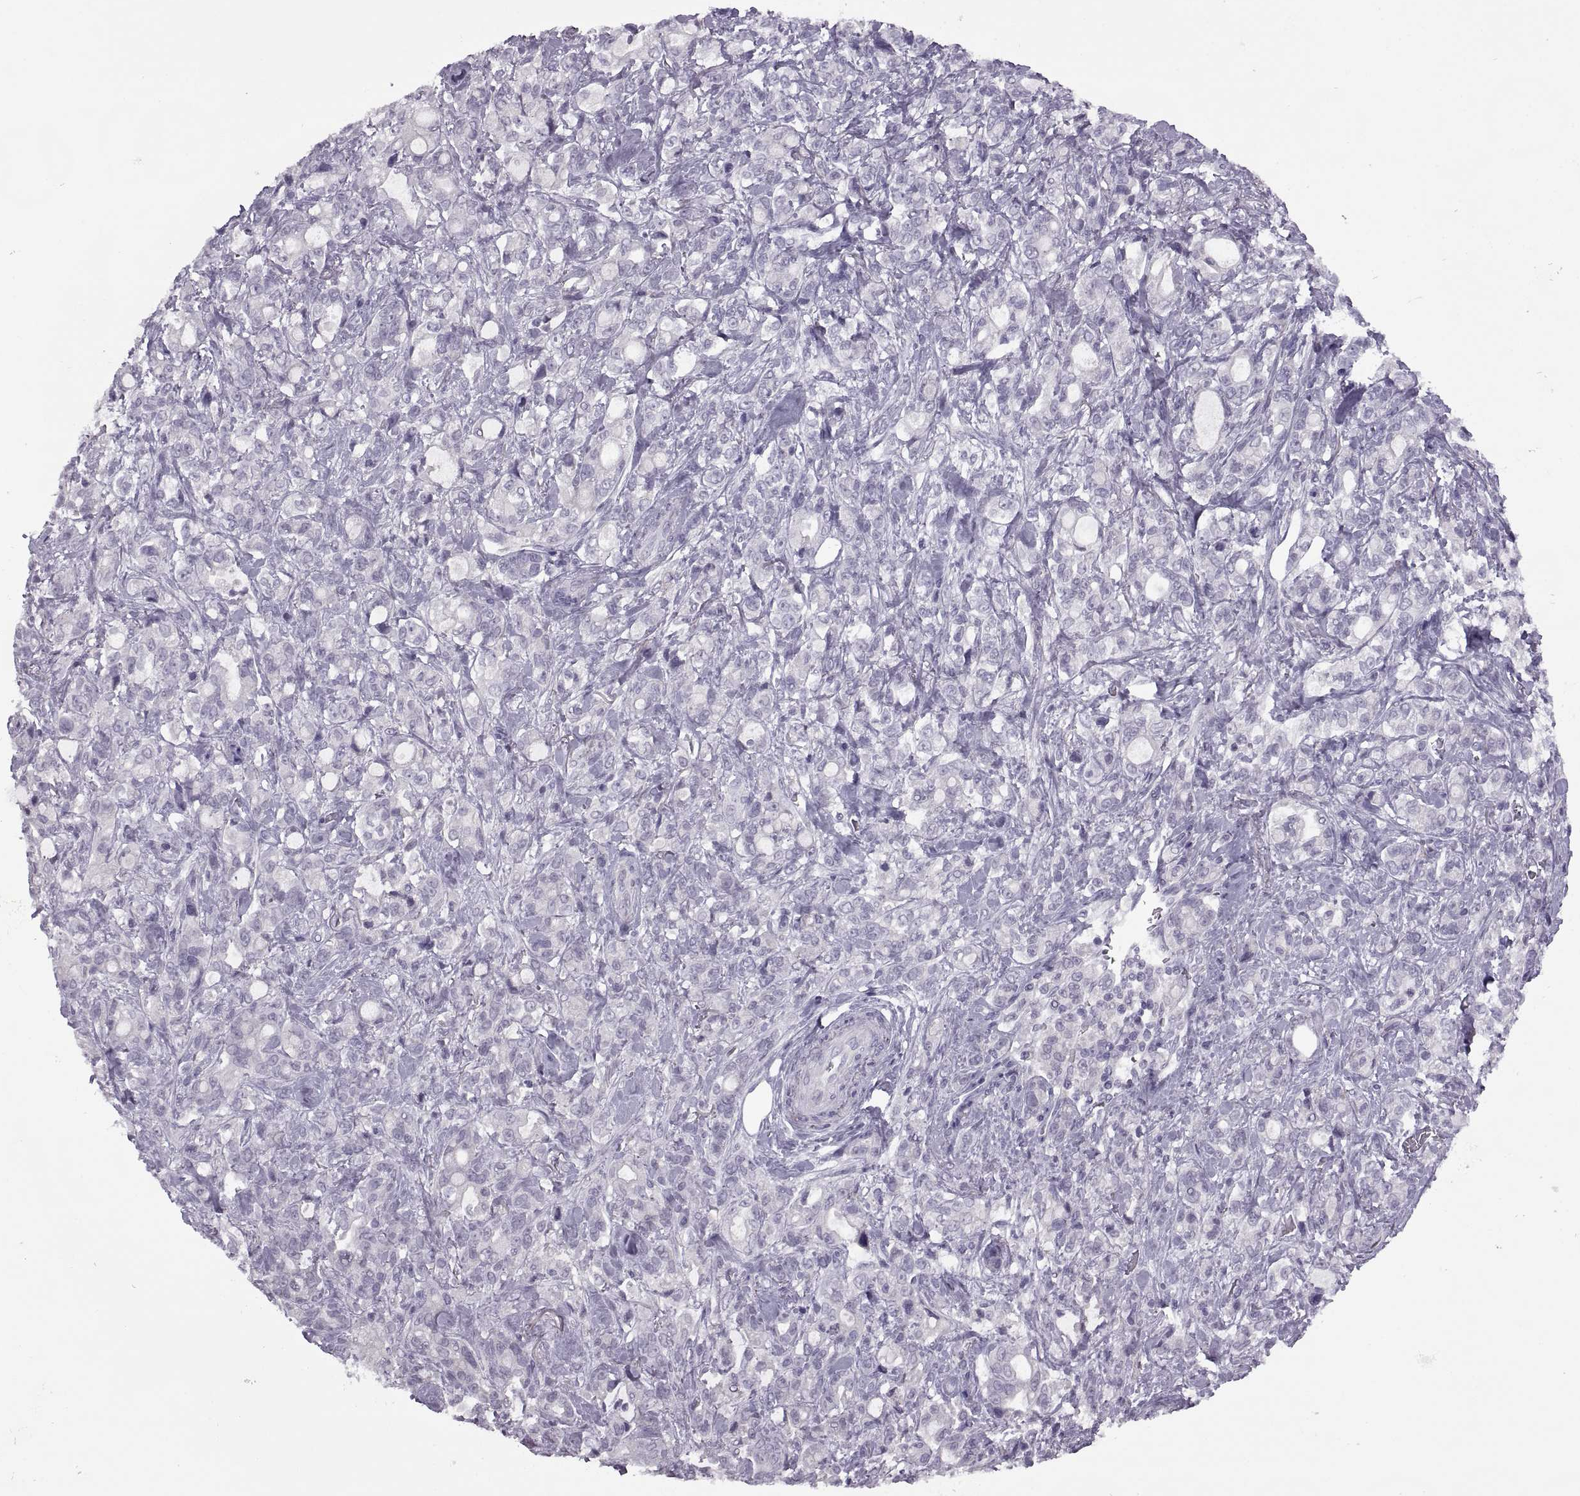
{"staining": {"intensity": "negative", "quantity": "none", "location": "none"}, "tissue": "stomach cancer", "cell_type": "Tumor cells", "image_type": "cancer", "snomed": [{"axis": "morphology", "description": "Adenocarcinoma, NOS"}, {"axis": "topography", "description": "Stomach"}], "caption": "DAB (3,3'-diaminobenzidine) immunohistochemical staining of human adenocarcinoma (stomach) reveals no significant staining in tumor cells.", "gene": "RSPH6A", "patient": {"sex": "male", "age": 63}}